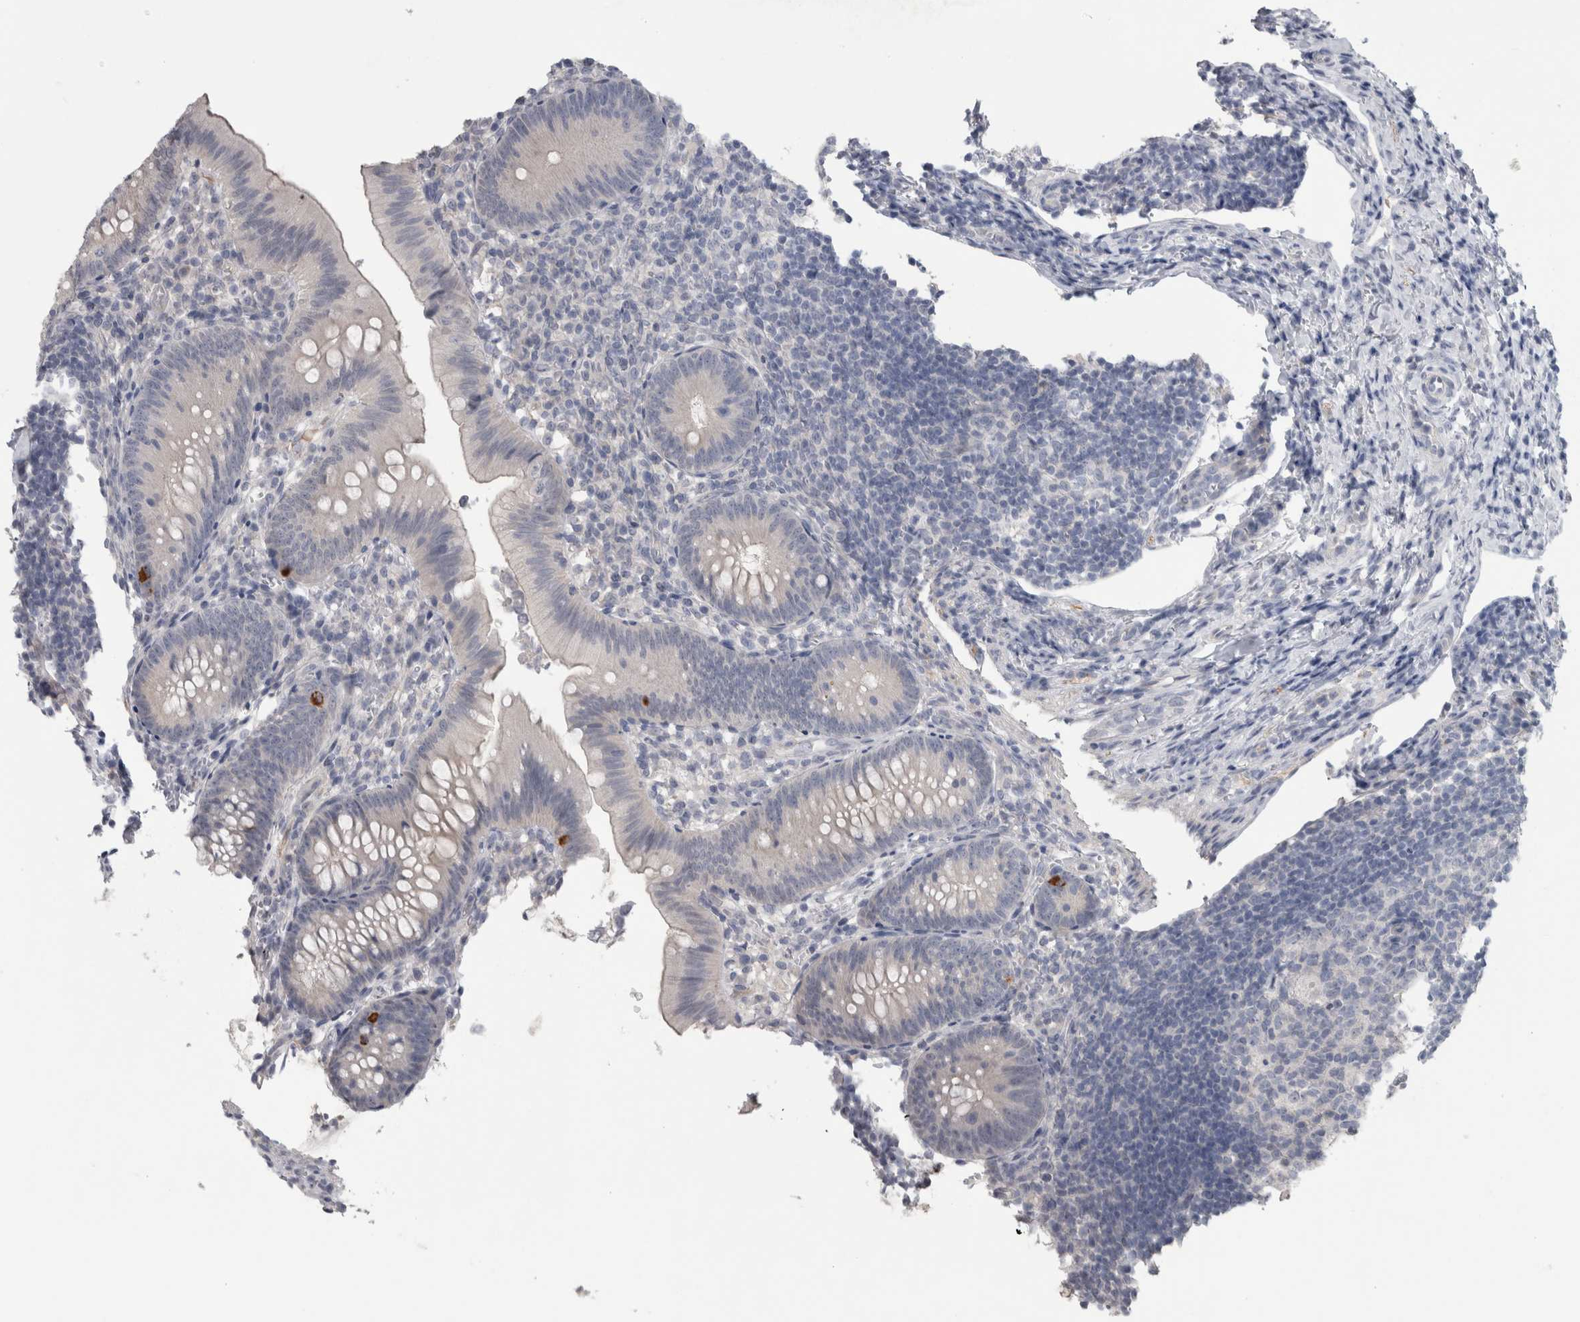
{"staining": {"intensity": "strong", "quantity": "<25%", "location": "cytoplasmic/membranous"}, "tissue": "appendix", "cell_type": "Glandular cells", "image_type": "normal", "snomed": [{"axis": "morphology", "description": "Normal tissue, NOS"}, {"axis": "topography", "description": "Appendix"}], "caption": "Glandular cells demonstrate medium levels of strong cytoplasmic/membranous expression in approximately <25% of cells in benign human appendix. The staining is performed using DAB (3,3'-diaminobenzidine) brown chromogen to label protein expression. The nuclei are counter-stained blue using hematoxylin.", "gene": "ADAM2", "patient": {"sex": "male", "age": 1}}